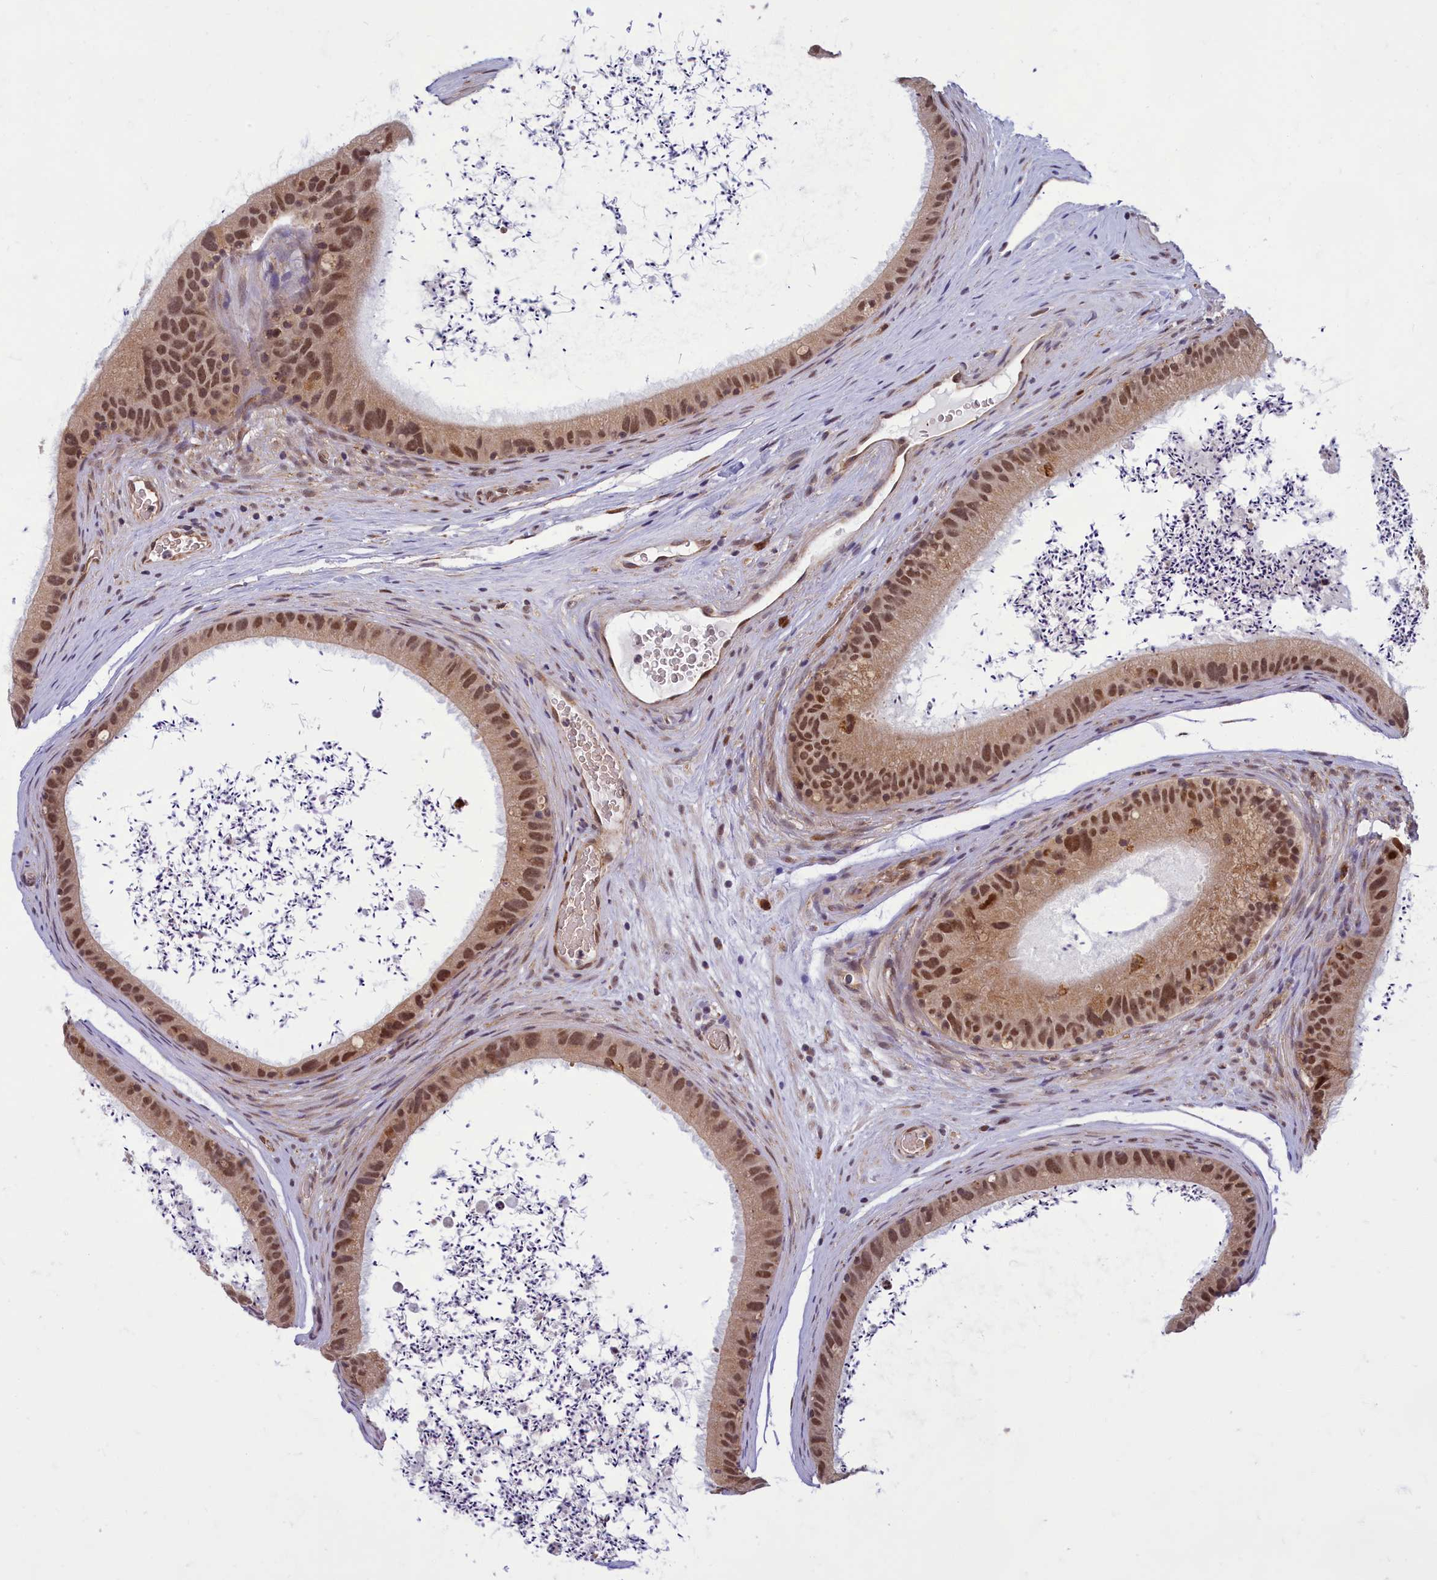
{"staining": {"intensity": "moderate", "quantity": ">75%", "location": "nuclear"}, "tissue": "epididymis", "cell_type": "Glandular cells", "image_type": "normal", "snomed": [{"axis": "morphology", "description": "Normal tissue, NOS"}, {"axis": "topography", "description": "Epididymis, spermatic cord, NOS"}], "caption": "Immunohistochemistry (IHC) histopathology image of benign epididymis: human epididymis stained using IHC reveals medium levels of moderate protein expression localized specifically in the nuclear of glandular cells, appearing as a nuclear brown color.", "gene": "EARS2", "patient": {"sex": "male", "age": 50}}